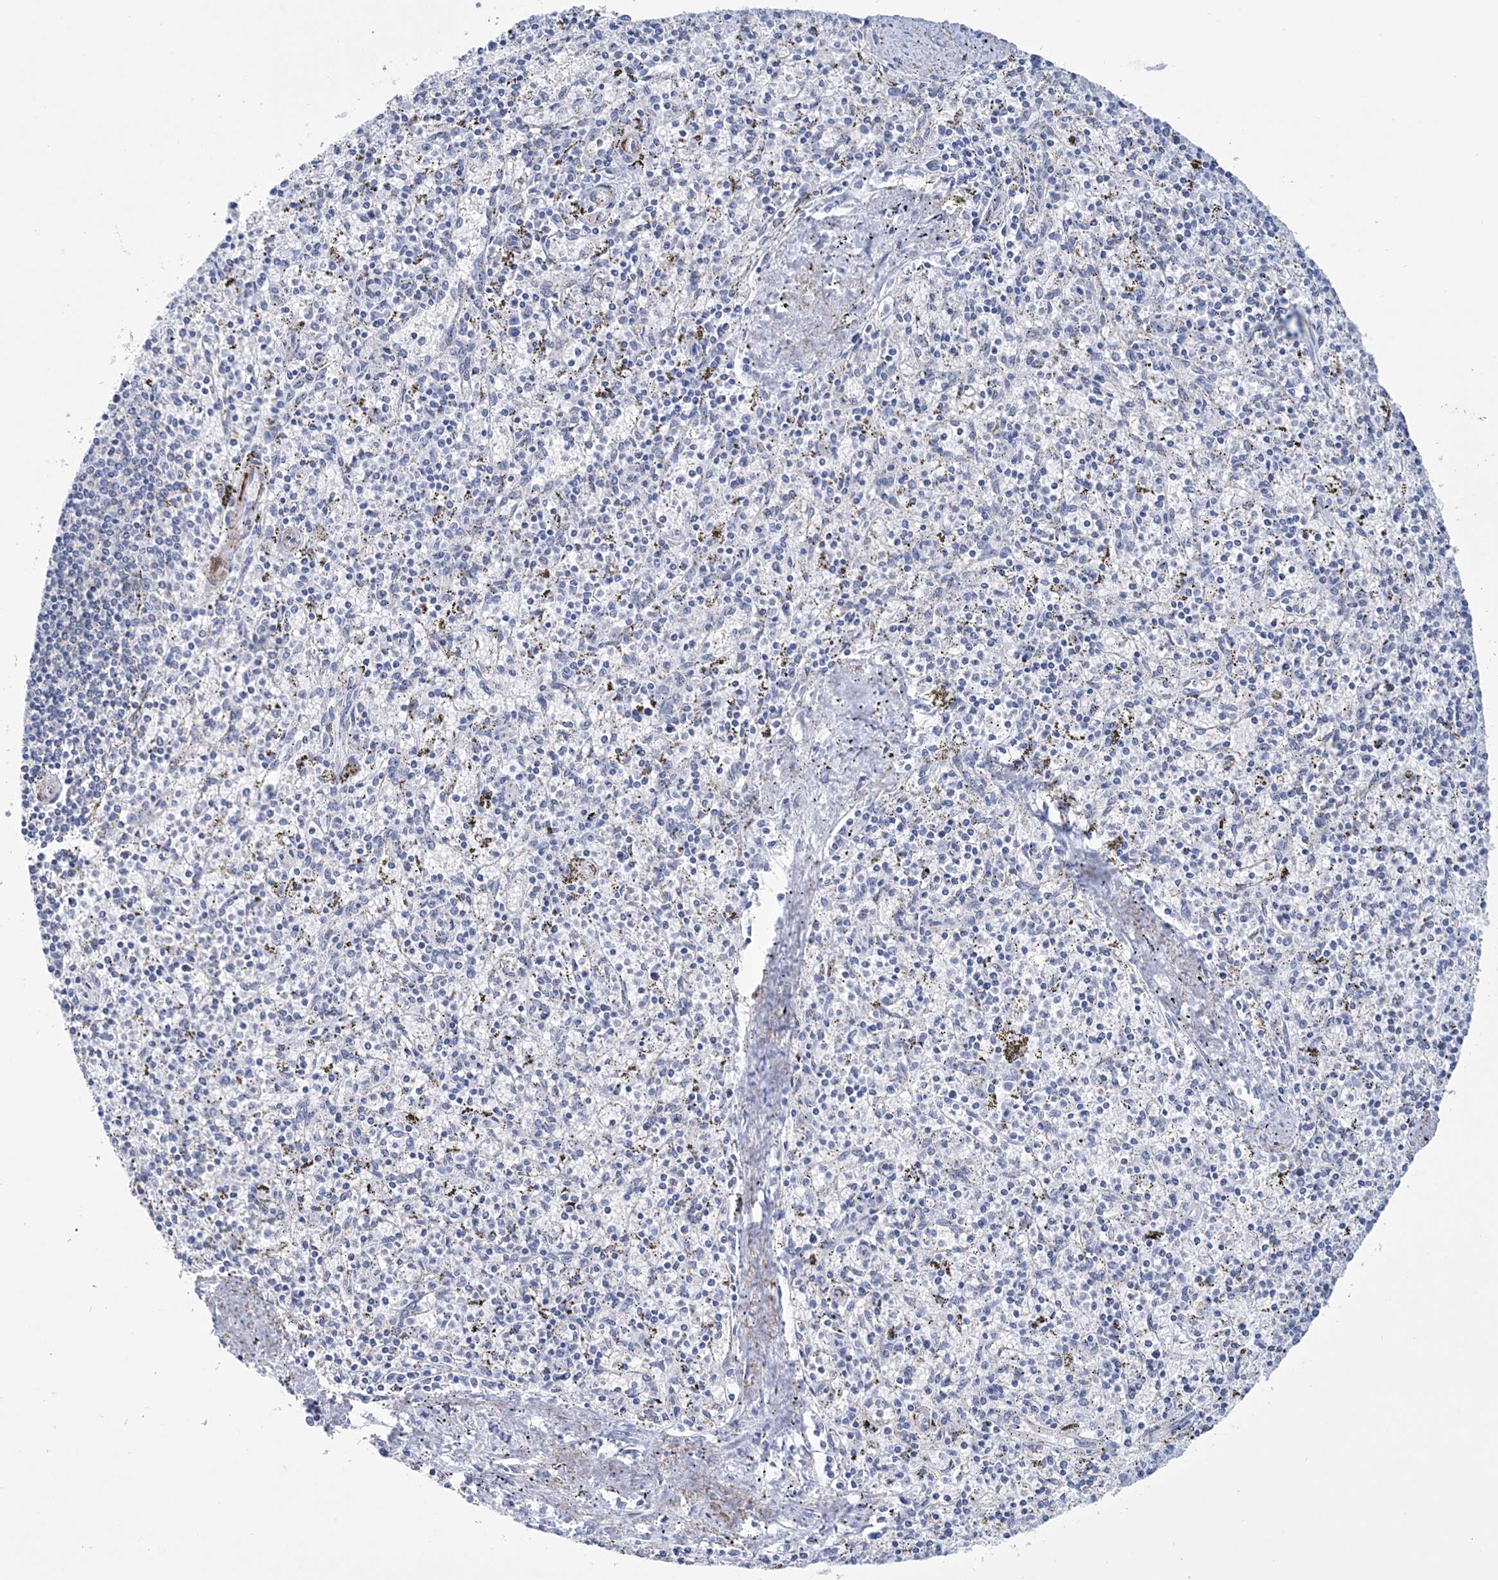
{"staining": {"intensity": "negative", "quantity": "none", "location": "none"}, "tissue": "spleen", "cell_type": "Cells in red pulp", "image_type": "normal", "snomed": [{"axis": "morphology", "description": "Normal tissue, NOS"}, {"axis": "topography", "description": "Spleen"}], "caption": "Immunohistochemistry (IHC) micrograph of benign spleen stained for a protein (brown), which displays no staining in cells in red pulp.", "gene": "DPCD", "patient": {"sex": "male", "age": 72}}